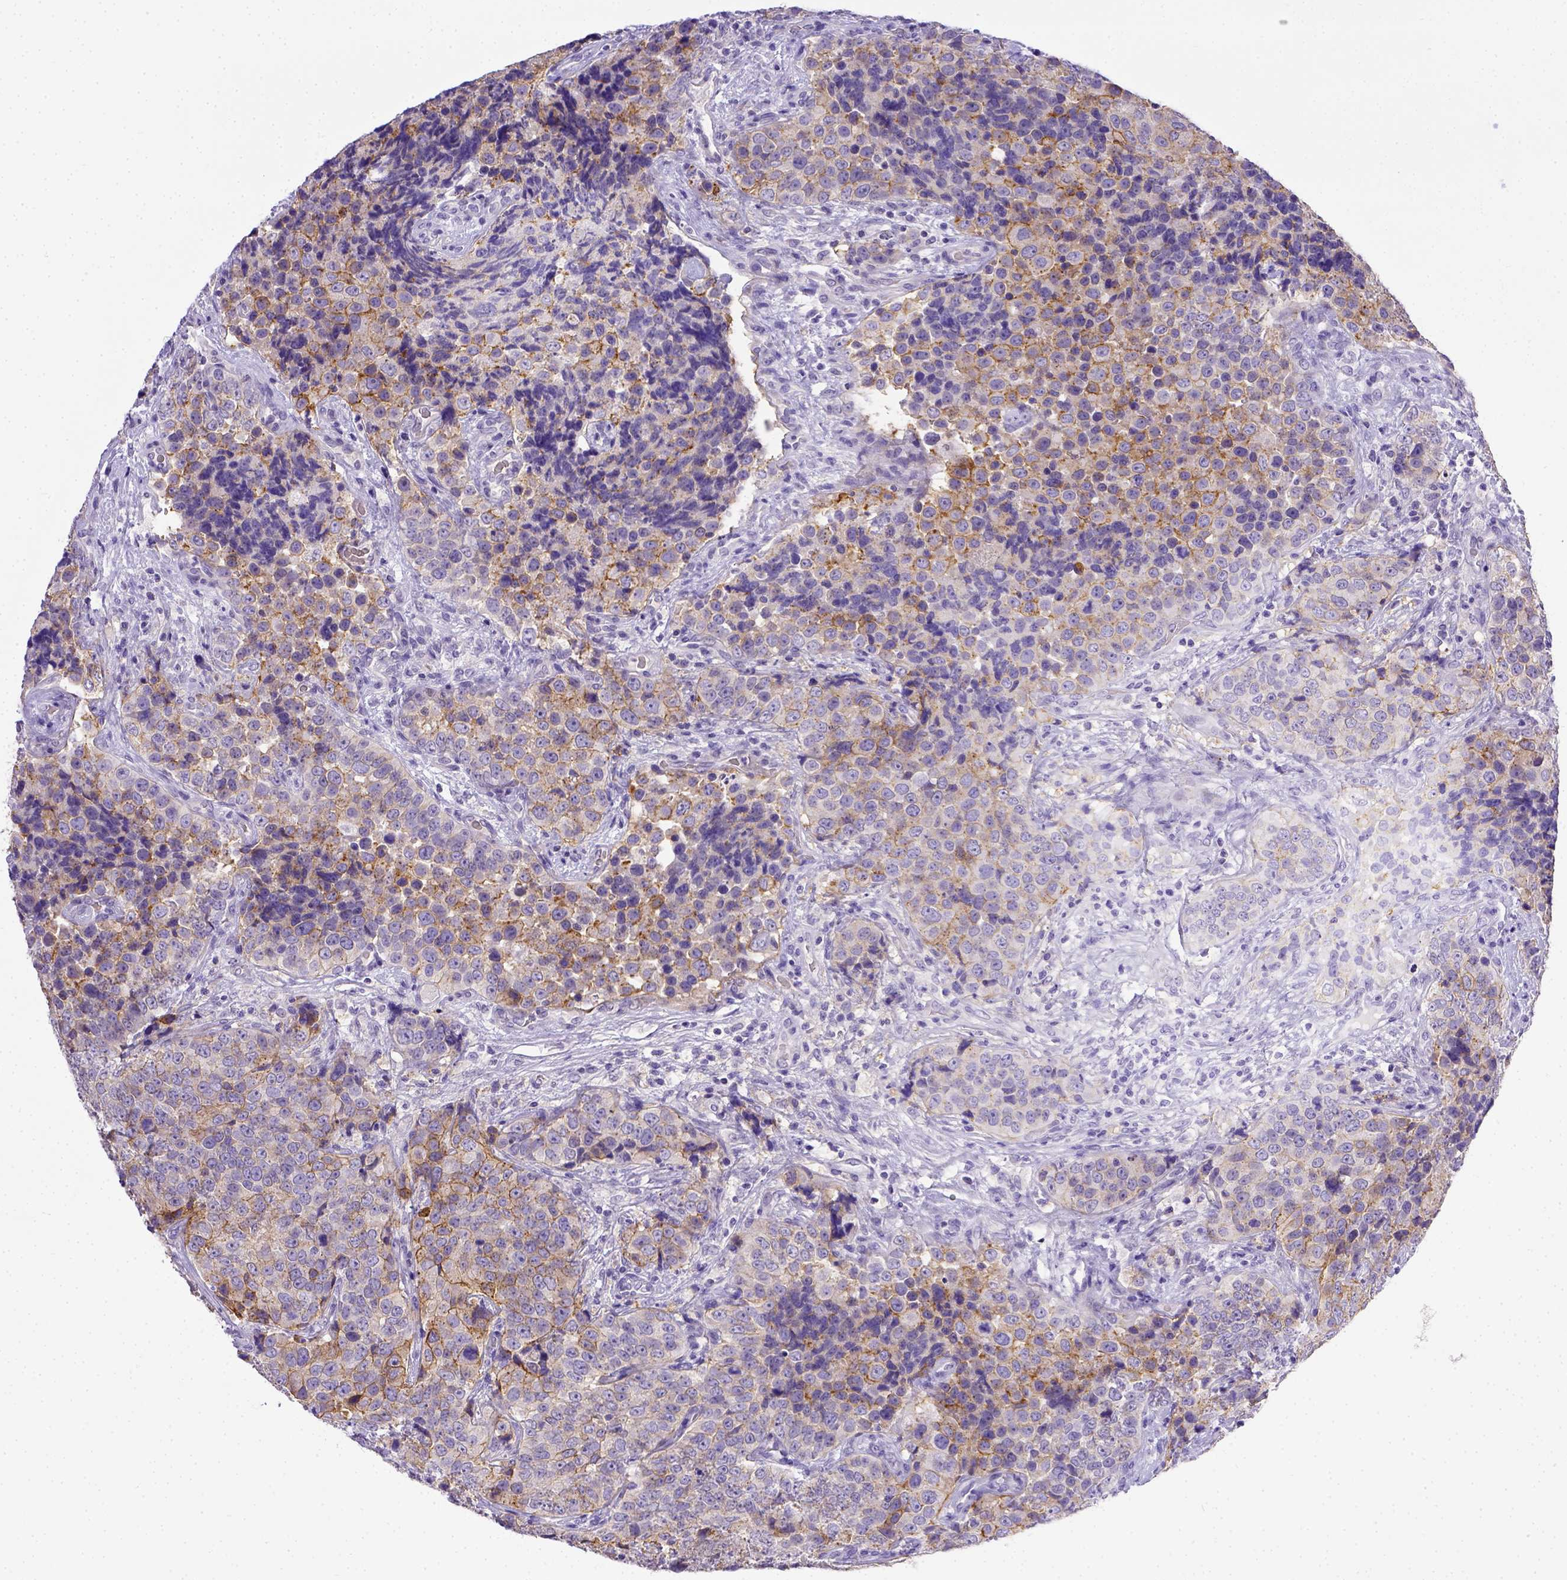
{"staining": {"intensity": "moderate", "quantity": "25%-75%", "location": "cytoplasmic/membranous"}, "tissue": "urothelial cancer", "cell_type": "Tumor cells", "image_type": "cancer", "snomed": [{"axis": "morphology", "description": "Urothelial carcinoma, NOS"}, {"axis": "topography", "description": "Urinary bladder"}], "caption": "Human urothelial cancer stained for a protein (brown) exhibits moderate cytoplasmic/membranous positive expression in about 25%-75% of tumor cells.", "gene": "BTN1A1", "patient": {"sex": "male", "age": 52}}